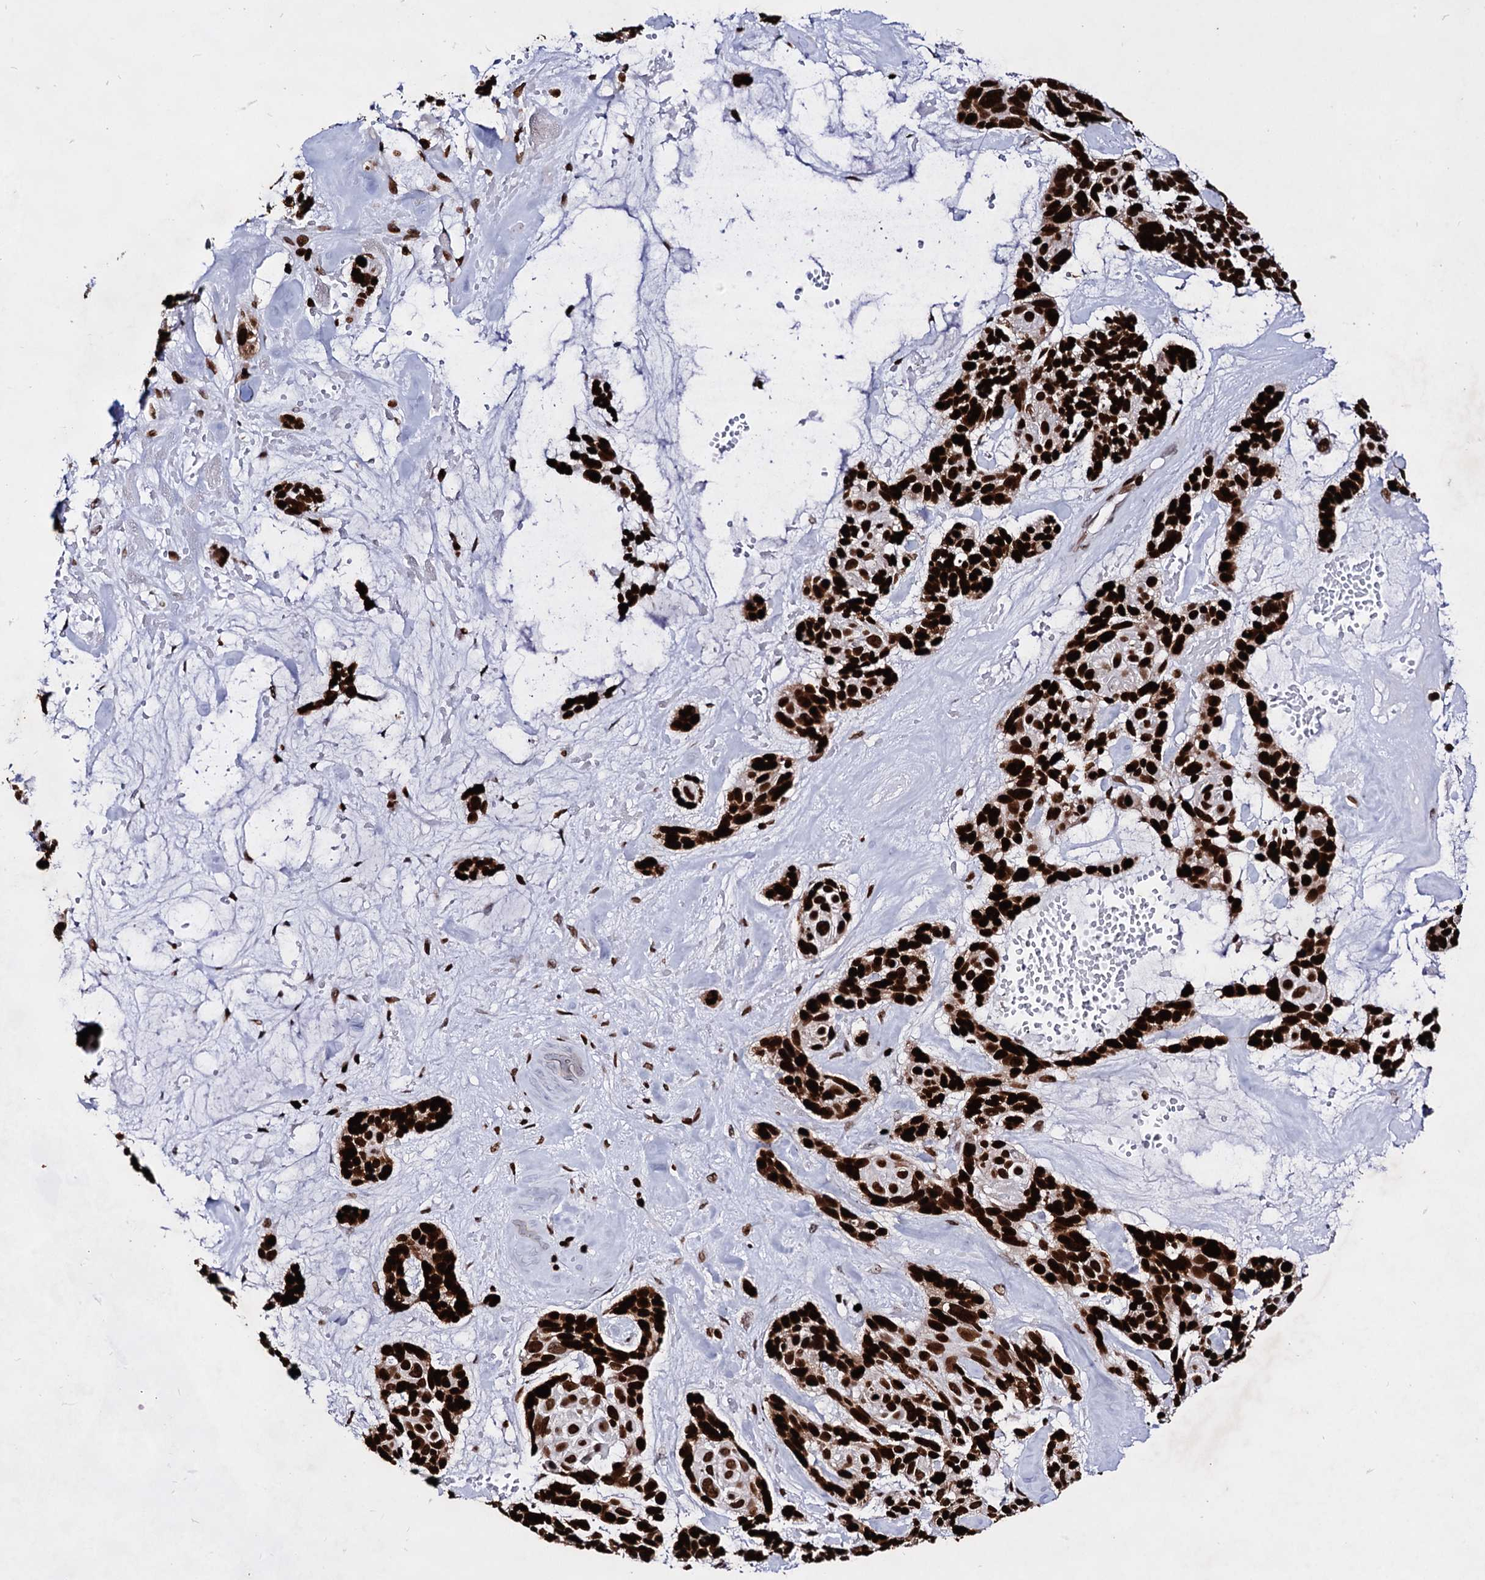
{"staining": {"intensity": "strong", "quantity": ">75%", "location": "nuclear"}, "tissue": "skin cancer", "cell_type": "Tumor cells", "image_type": "cancer", "snomed": [{"axis": "morphology", "description": "Basal cell carcinoma"}, {"axis": "topography", "description": "Skin"}], "caption": "Immunohistochemical staining of skin cancer (basal cell carcinoma) reveals strong nuclear protein positivity in approximately >75% of tumor cells. (Stains: DAB in brown, nuclei in blue, Microscopy: brightfield microscopy at high magnification).", "gene": "HMGB2", "patient": {"sex": "male", "age": 88}}